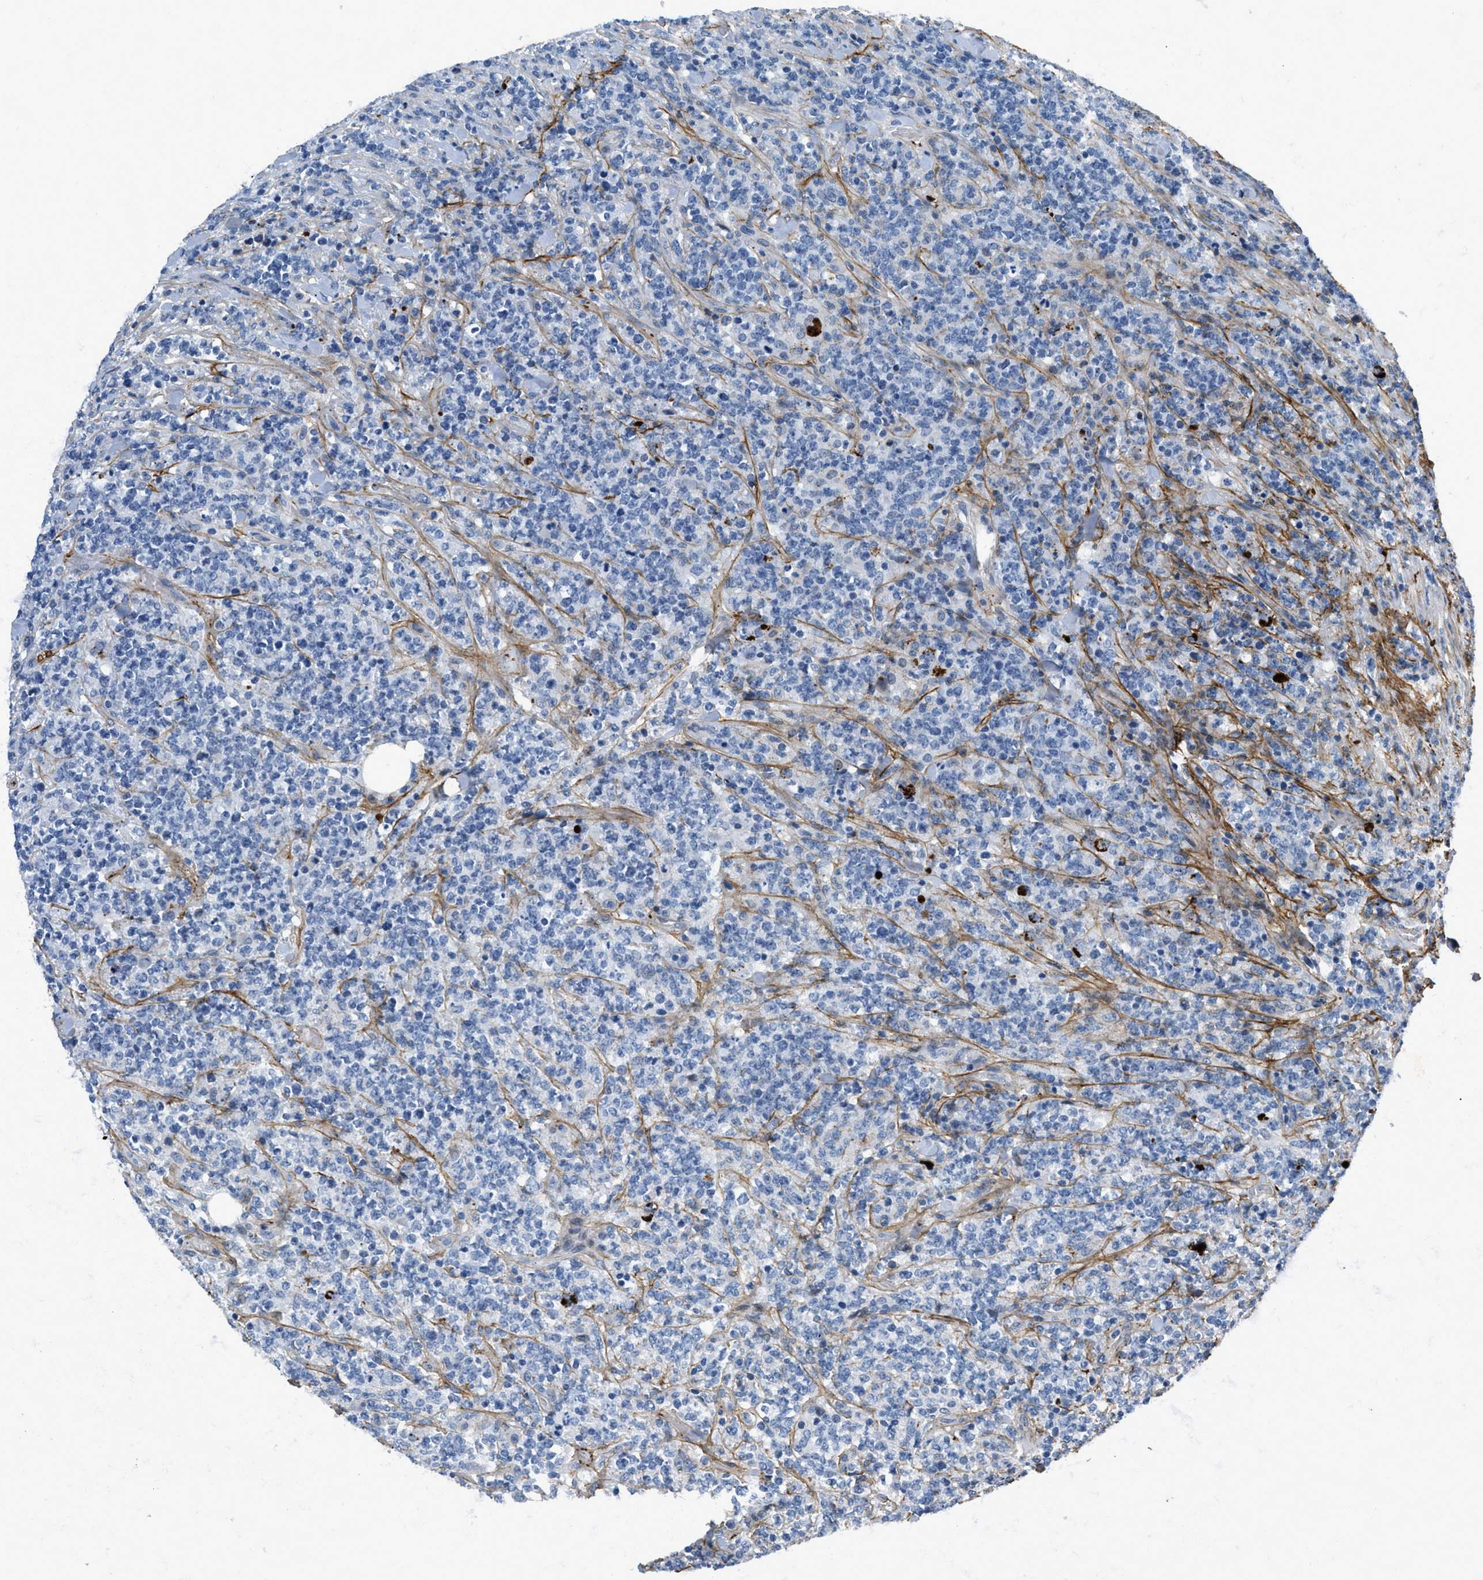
{"staining": {"intensity": "negative", "quantity": "none", "location": "none"}, "tissue": "lymphoma", "cell_type": "Tumor cells", "image_type": "cancer", "snomed": [{"axis": "morphology", "description": "Malignant lymphoma, non-Hodgkin's type, High grade"}, {"axis": "topography", "description": "Soft tissue"}], "caption": "Human high-grade malignant lymphoma, non-Hodgkin's type stained for a protein using immunohistochemistry shows no expression in tumor cells.", "gene": "FBN1", "patient": {"sex": "male", "age": 18}}